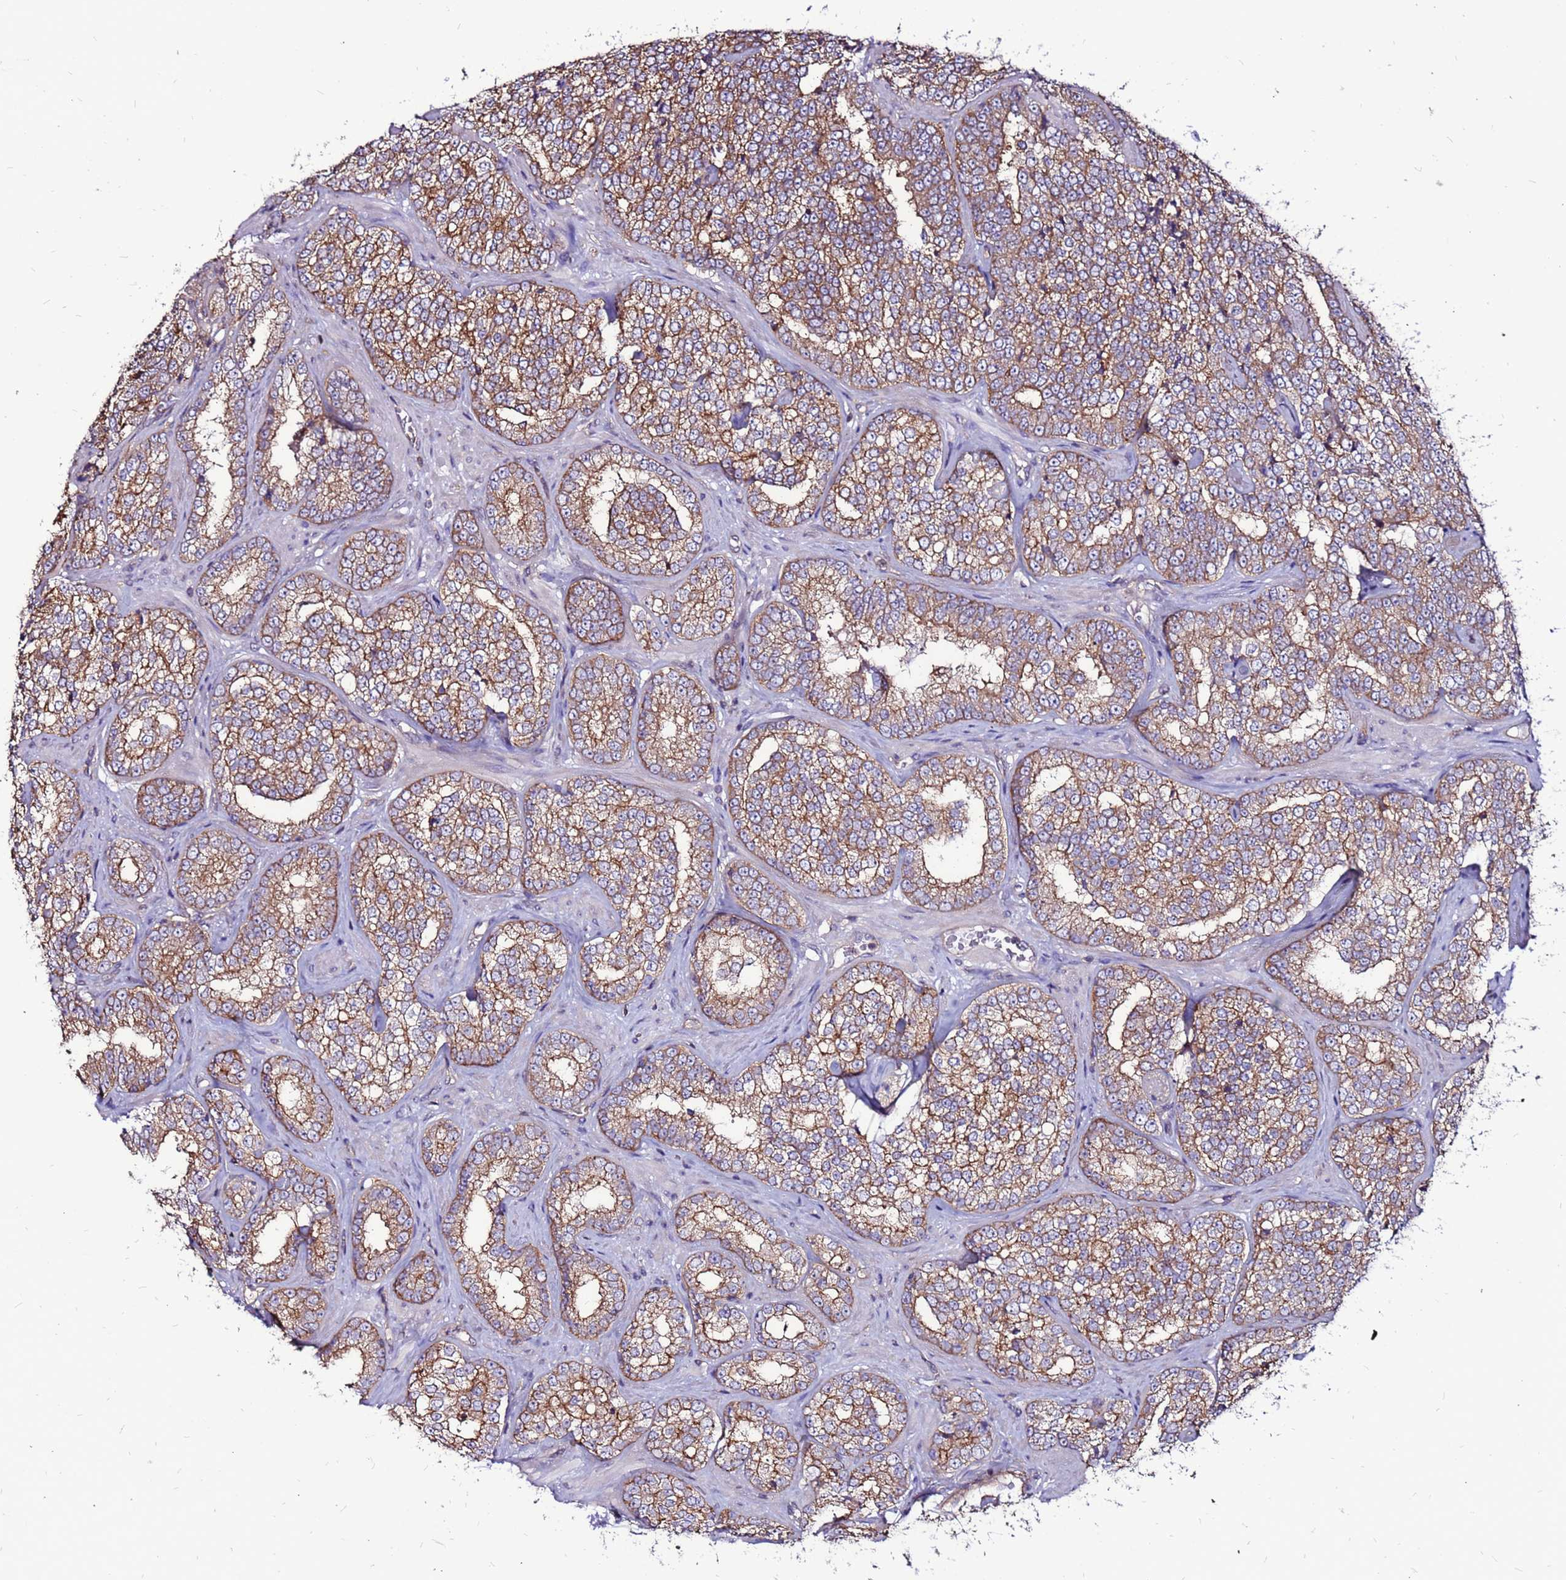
{"staining": {"intensity": "moderate", "quantity": ">75%", "location": "cytoplasmic/membranous"}, "tissue": "prostate cancer", "cell_type": "Tumor cells", "image_type": "cancer", "snomed": [{"axis": "morphology", "description": "Normal tissue, NOS"}, {"axis": "morphology", "description": "Adenocarcinoma, High grade"}, {"axis": "topography", "description": "Prostate"}], "caption": "Protein expression analysis of human high-grade adenocarcinoma (prostate) reveals moderate cytoplasmic/membranous staining in about >75% of tumor cells. (DAB IHC, brown staining for protein, blue staining for nuclei).", "gene": "NRN1L", "patient": {"sex": "male", "age": 83}}